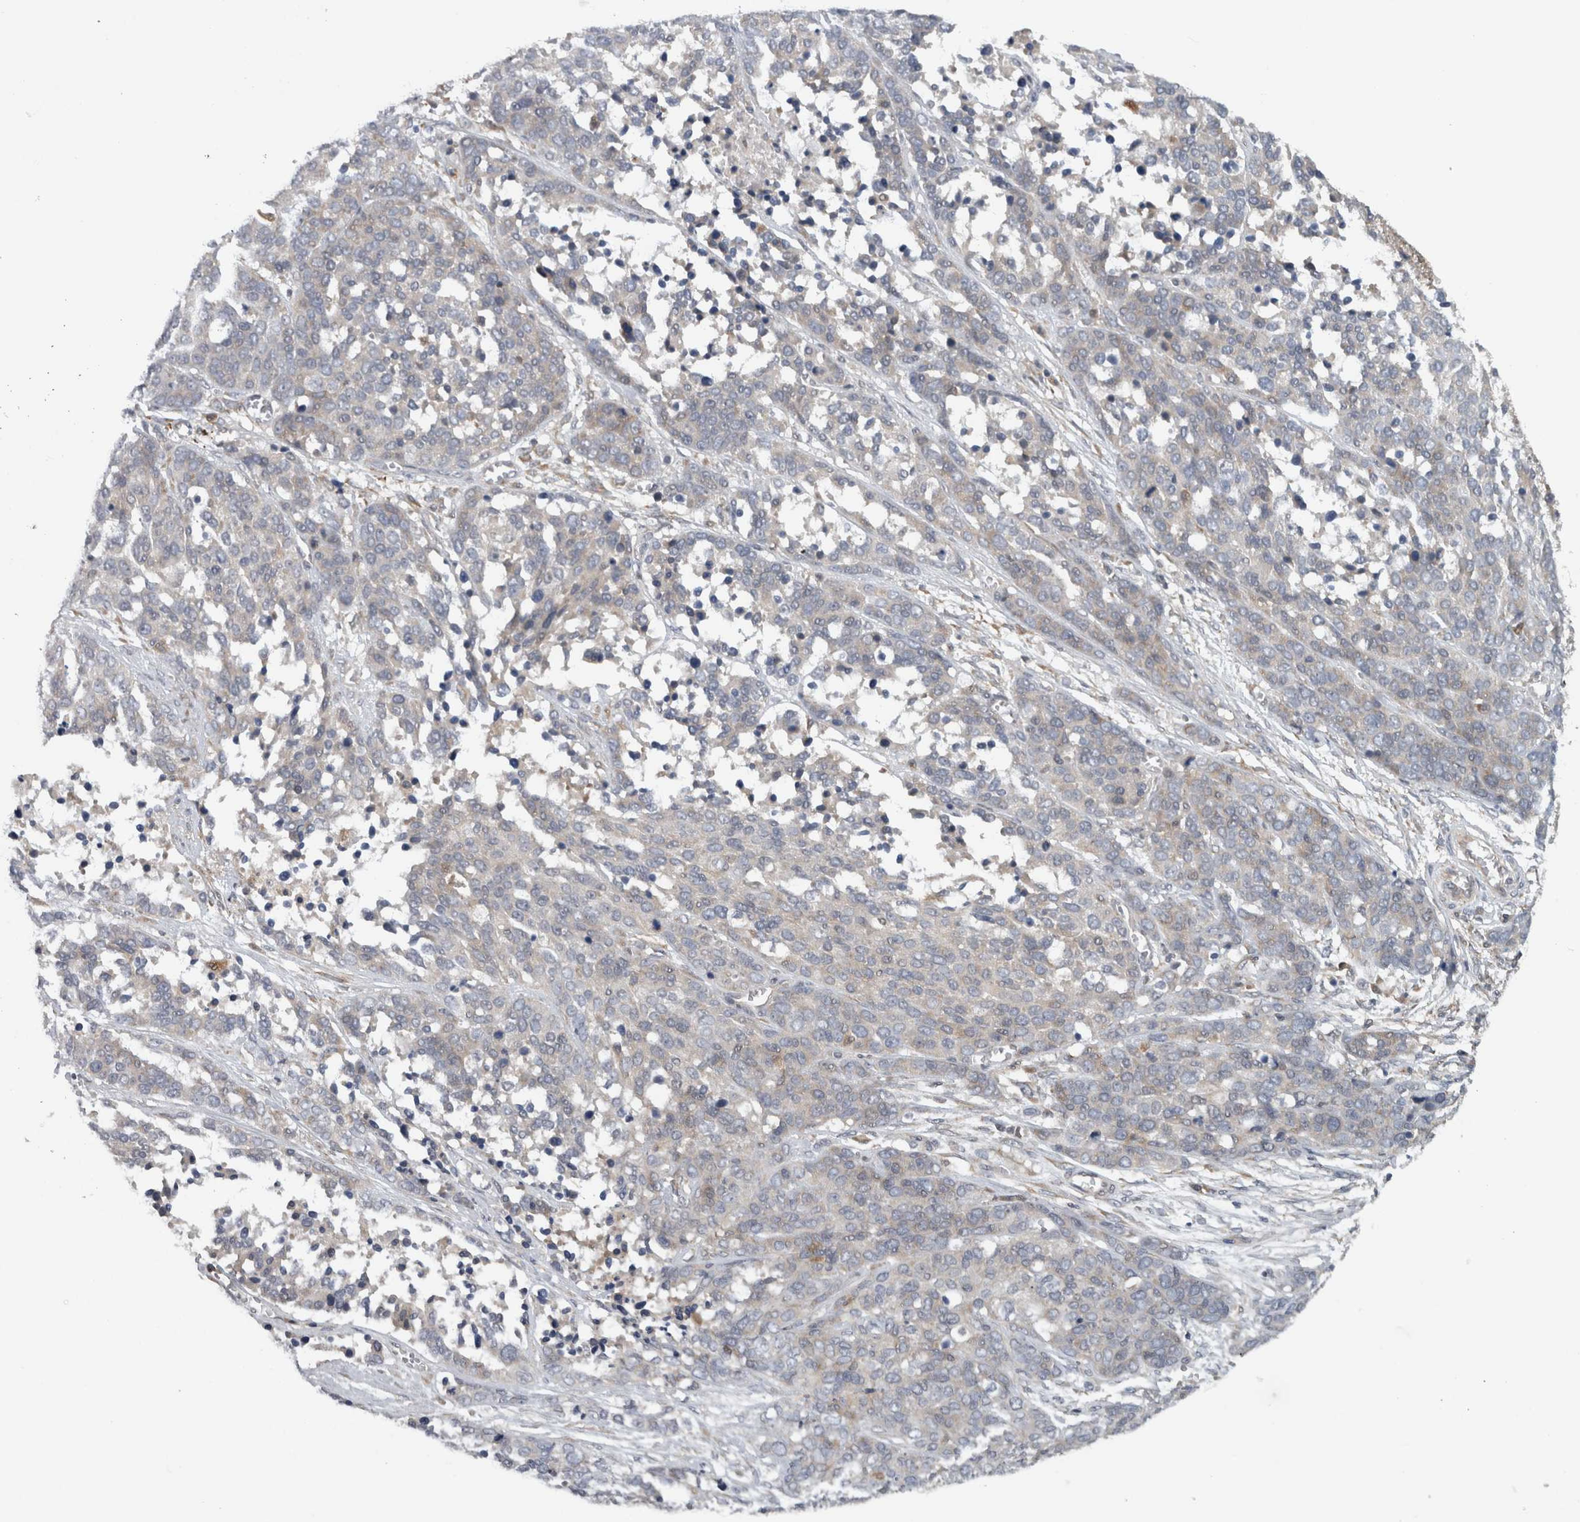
{"staining": {"intensity": "negative", "quantity": "none", "location": "none"}, "tissue": "ovarian cancer", "cell_type": "Tumor cells", "image_type": "cancer", "snomed": [{"axis": "morphology", "description": "Cystadenocarcinoma, serous, NOS"}, {"axis": "topography", "description": "Ovary"}], "caption": "This is an immunohistochemistry histopathology image of human ovarian serous cystadenocarcinoma. There is no staining in tumor cells.", "gene": "PDCD2", "patient": {"sex": "female", "age": 44}}